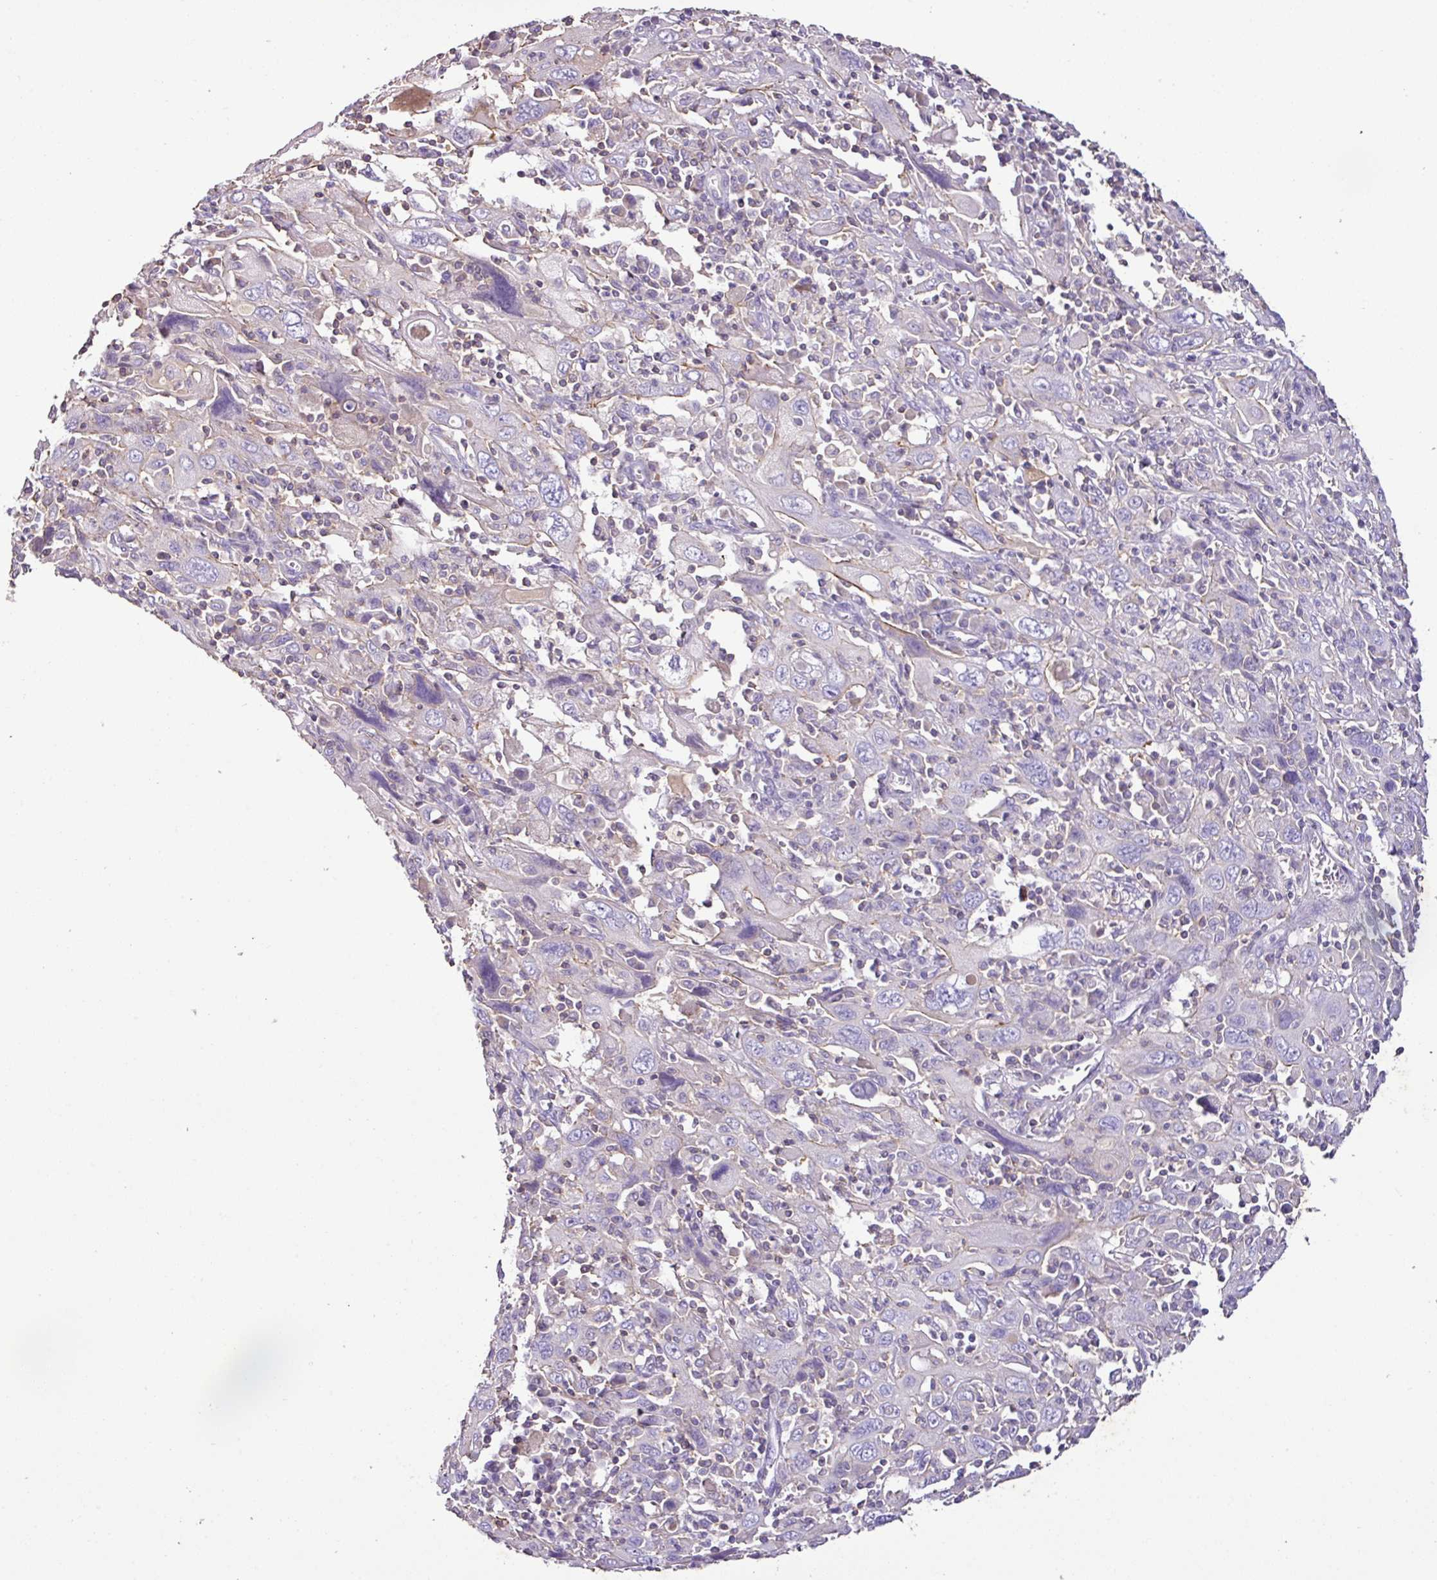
{"staining": {"intensity": "negative", "quantity": "none", "location": "none"}, "tissue": "cervical cancer", "cell_type": "Tumor cells", "image_type": "cancer", "snomed": [{"axis": "morphology", "description": "Squamous cell carcinoma, NOS"}, {"axis": "topography", "description": "Cervix"}], "caption": "The image displays no staining of tumor cells in cervical cancer.", "gene": "AGR3", "patient": {"sex": "female", "age": 46}}